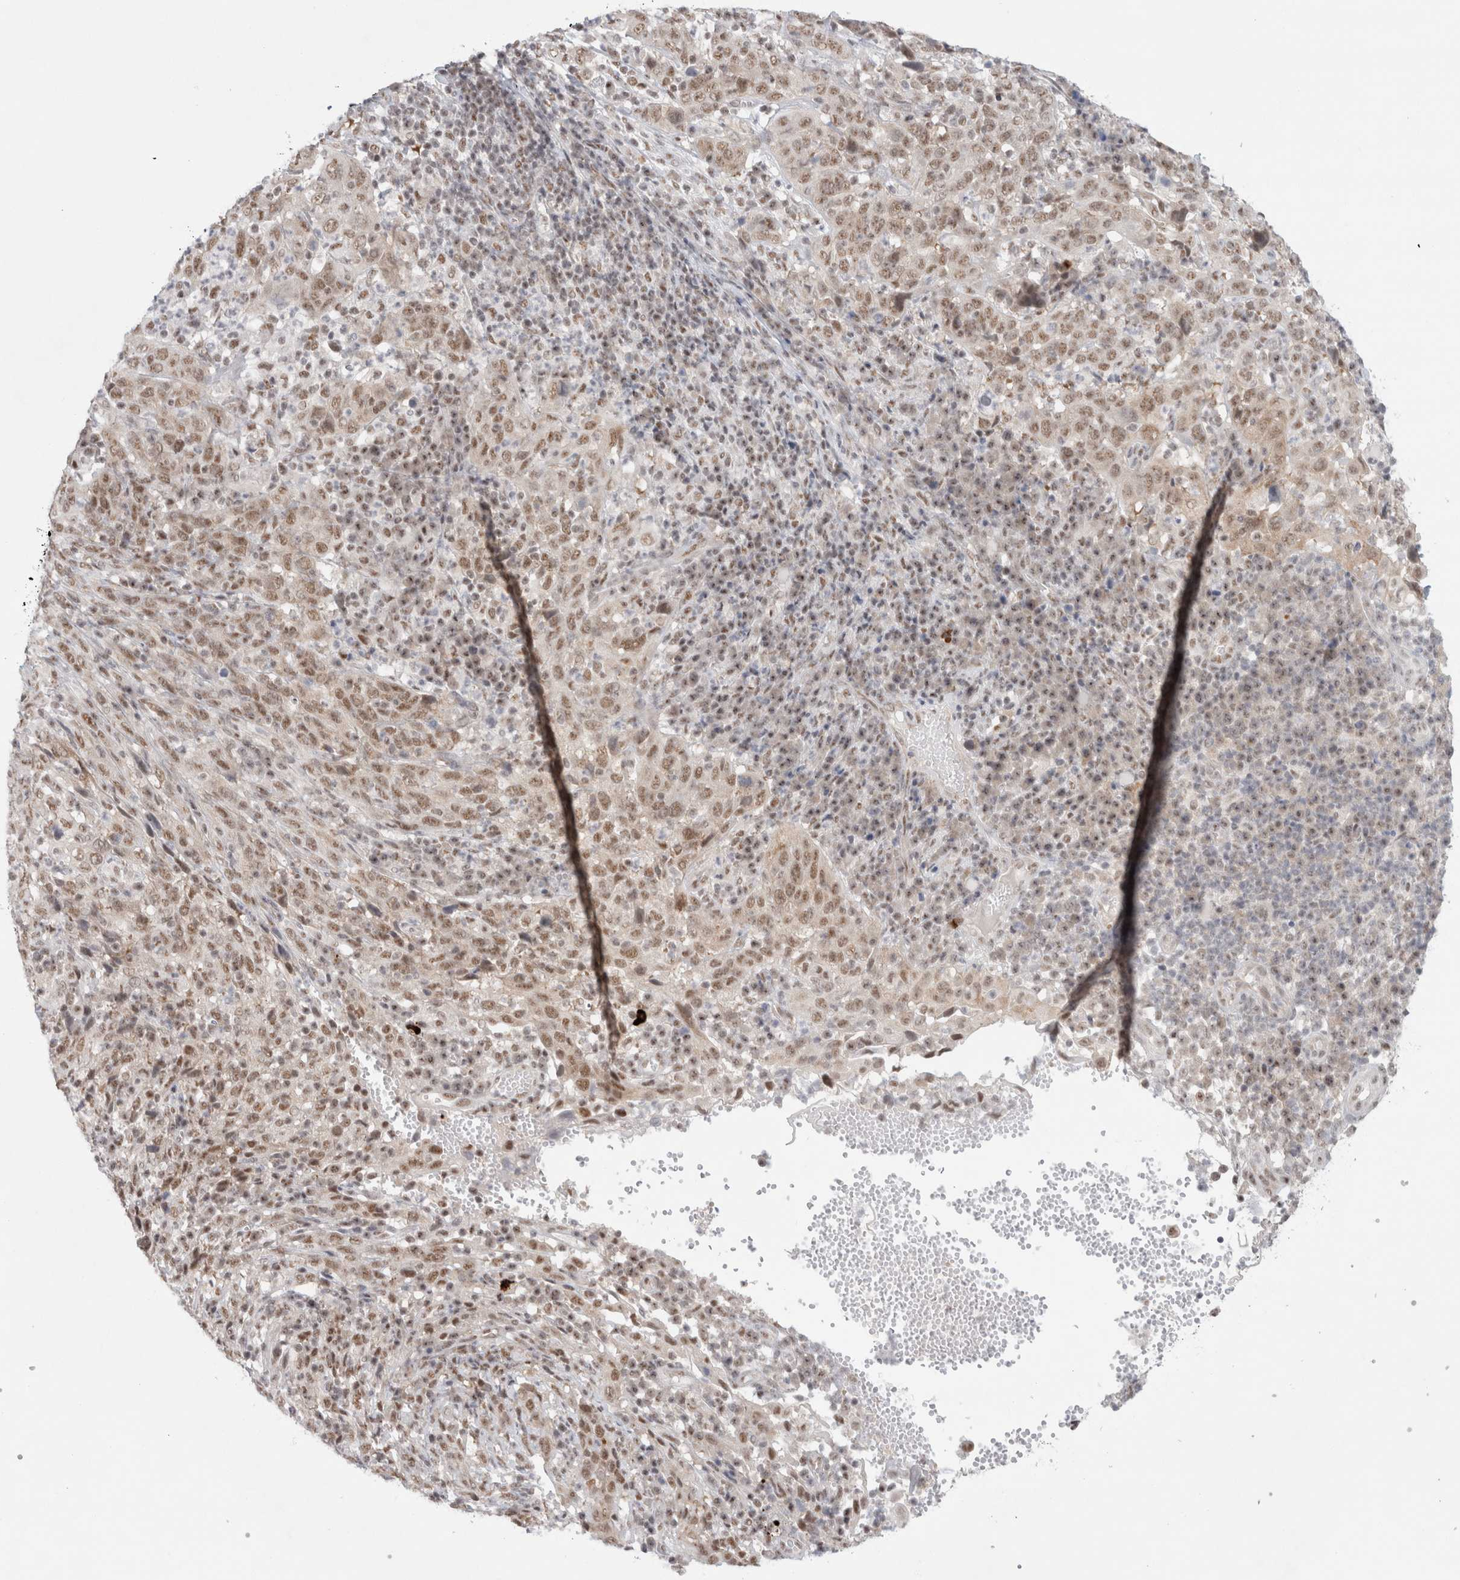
{"staining": {"intensity": "moderate", "quantity": ">75%", "location": "nuclear"}, "tissue": "cervical cancer", "cell_type": "Tumor cells", "image_type": "cancer", "snomed": [{"axis": "morphology", "description": "Squamous cell carcinoma, NOS"}, {"axis": "topography", "description": "Cervix"}], "caption": "Tumor cells show medium levels of moderate nuclear positivity in about >75% of cells in cervical cancer (squamous cell carcinoma).", "gene": "TRMT12", "patient": {"sex": "female", "age": 46}}